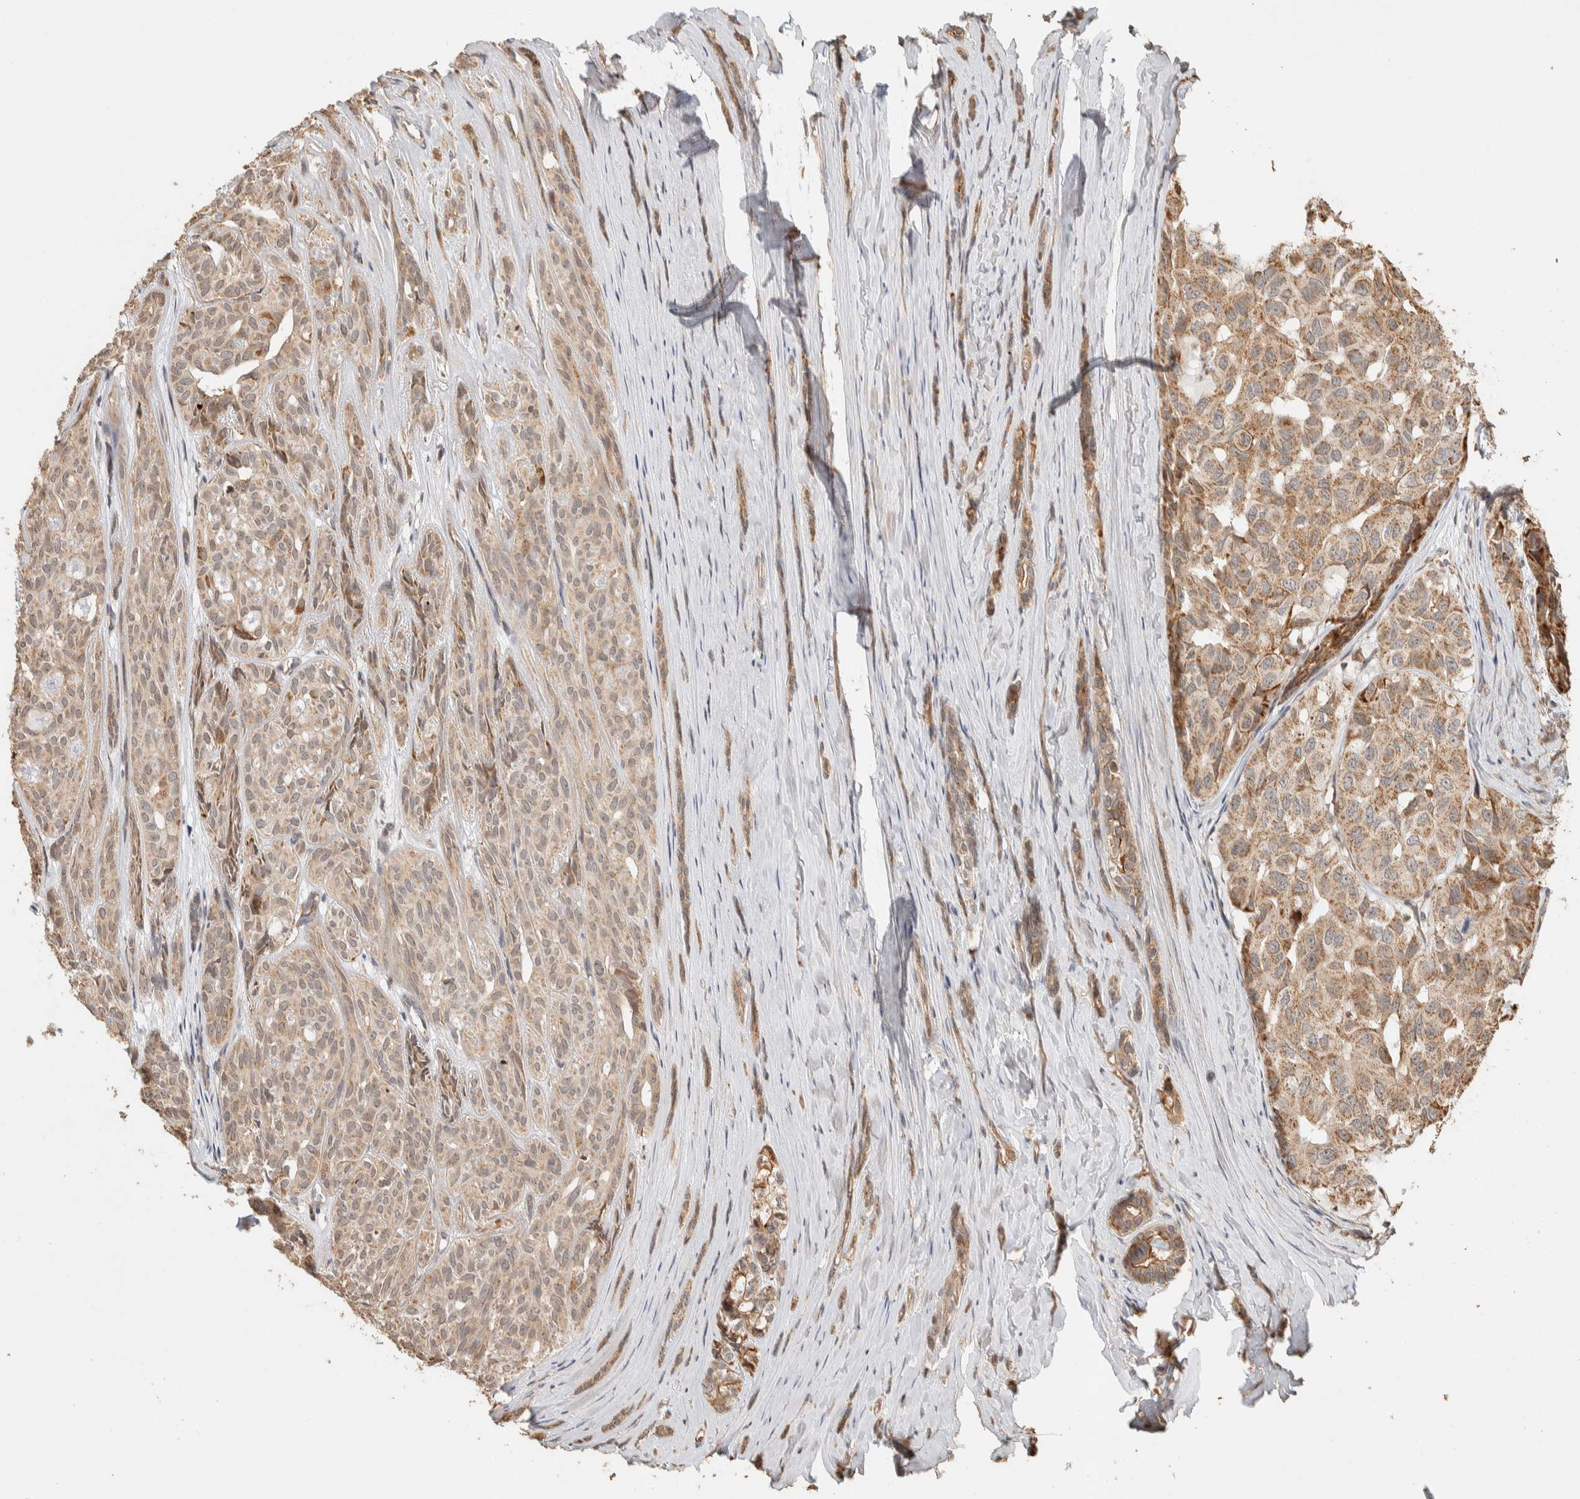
{"staining": {"intensity": "moderate", "quantity": ">75%", "location": "cytoplasmic/membranous"}, "tissue": "head and neck cancer", "cell_type": "Tumor cells", "image_type": "cancer", "snomed": [{"axis": "morphology", "description": "Adenocarcinoma, NOS"}, {"axis": "topography", "description": "Salivary gland, NOS"}, {"axis": "topography", "description": "Head-Neck"}], "caption": "Head and neck adenocarcinoma was stained to show a protein in brown. There is medium levels of moderate cytoplasmic/membranous positivity in about >75% of tumor cells.", "gene": "KIF9", "patient": {"sex": "female", "age": 76}}